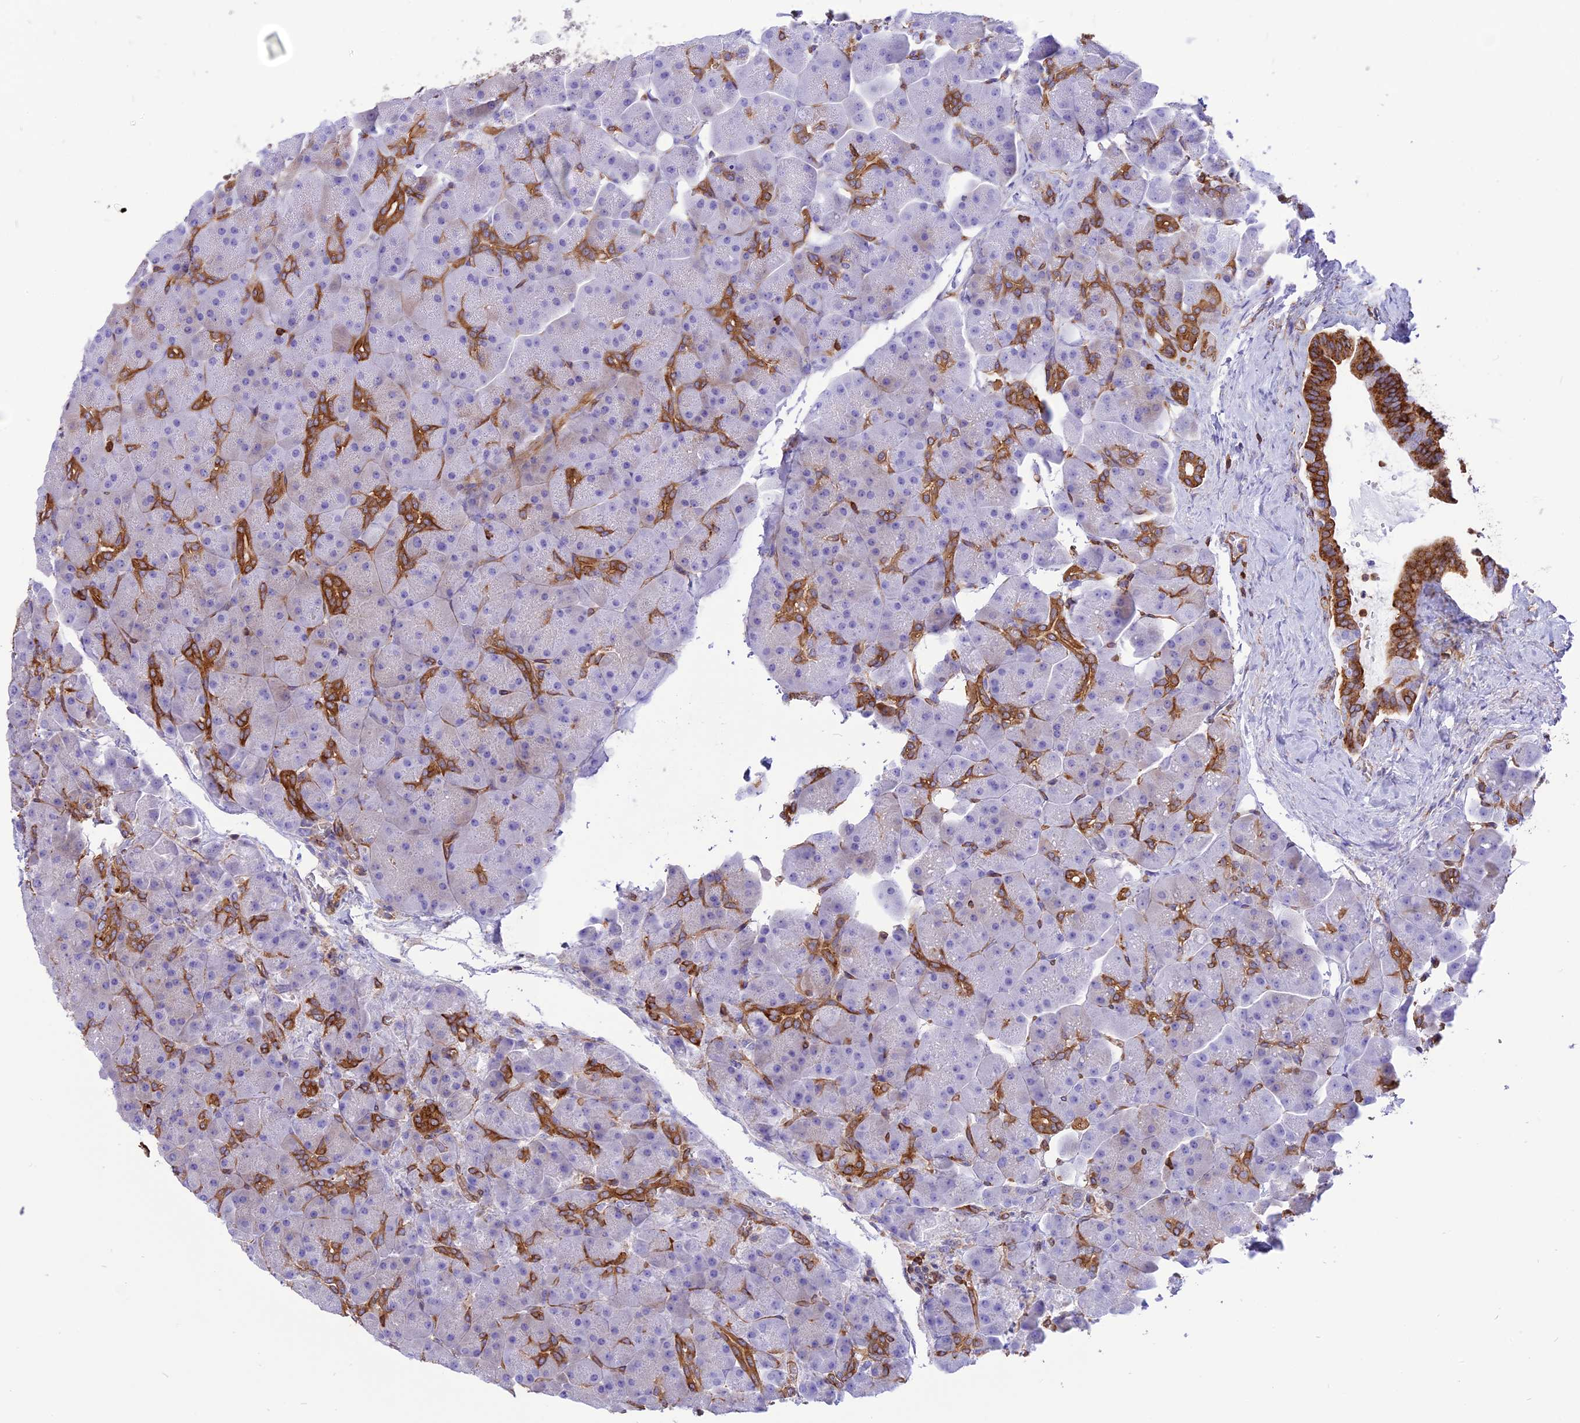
{"staining": {"intensity": "moderate", "quantity": "25%-75%", "location": "cytoplasmic/membranous"}, "tissue": "pancreas", "cell_type": "Exocrine glandular cells", "image_type": "normal", "snomed": [{"axis": "morphology", "description": "Normal tissue, NOS"}, {"axis": "topography", "description": "Pancreas"}], "caption": "A brown stain labels moderate cytoplasmic/membranous expression of a protein in exocrine glandular cells of normal pancreas.", "gene": "SEPTIN9", "patient": {"sex": "male", "age": 66}}